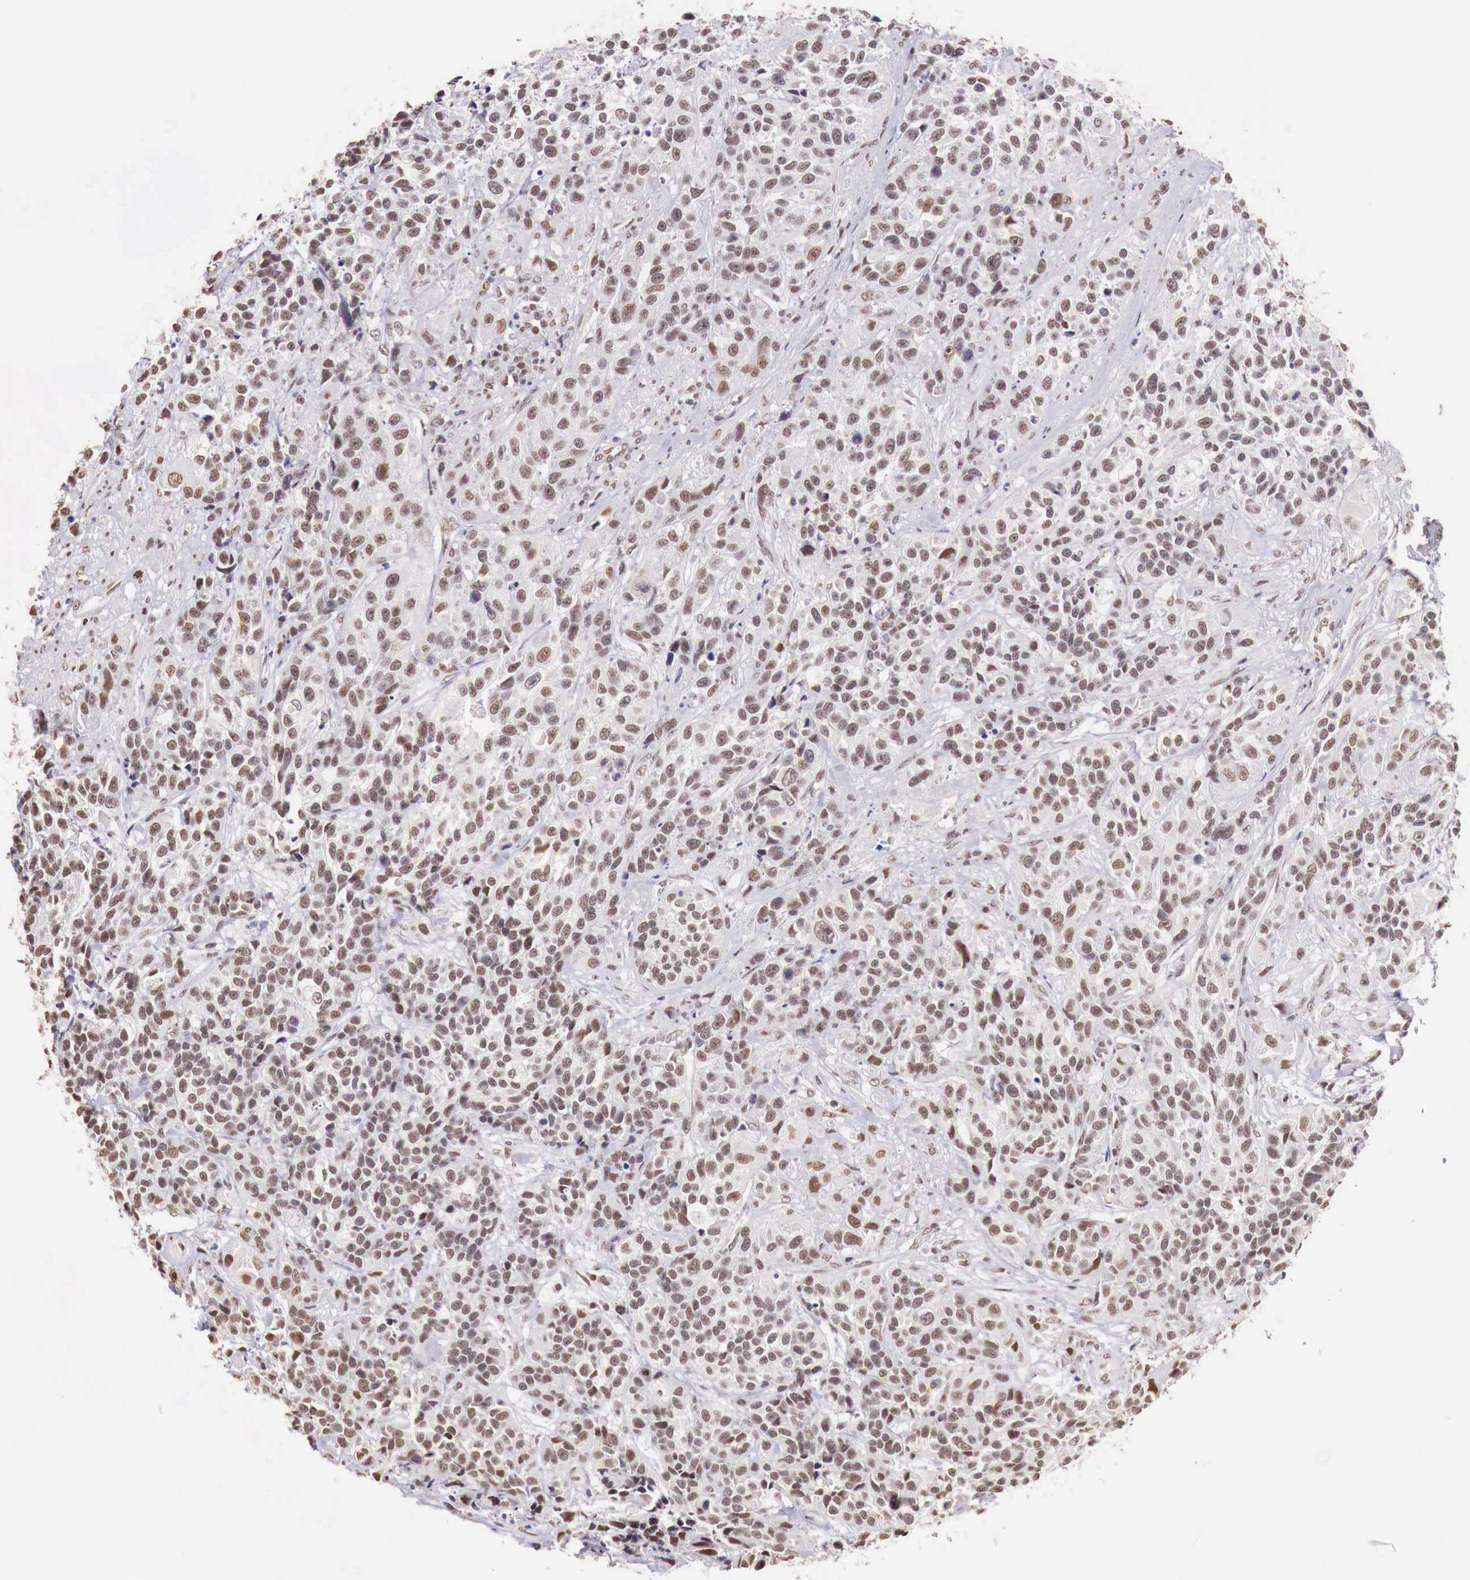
{"staining": {"intensity": "moderate", "quantity": ">75%", "location": "nuclear"}, "tissue": "urothelial cancer", "cell_type": "Tumor cells", "image_type": "cancer", "snomed": [{"axis": "morphology", "description": "Urothelial carcinoma, High grade"}, {"axis": "topography", "description": "Urinary bladder"}], "caption": "Immunohistochemical staining of urothelial cancer shows medium levels of moderate nuclear staining in approximately >75% of tumor cells.", "gene": "FOXP2", "patient": {"sex": "female", "age": 81}}